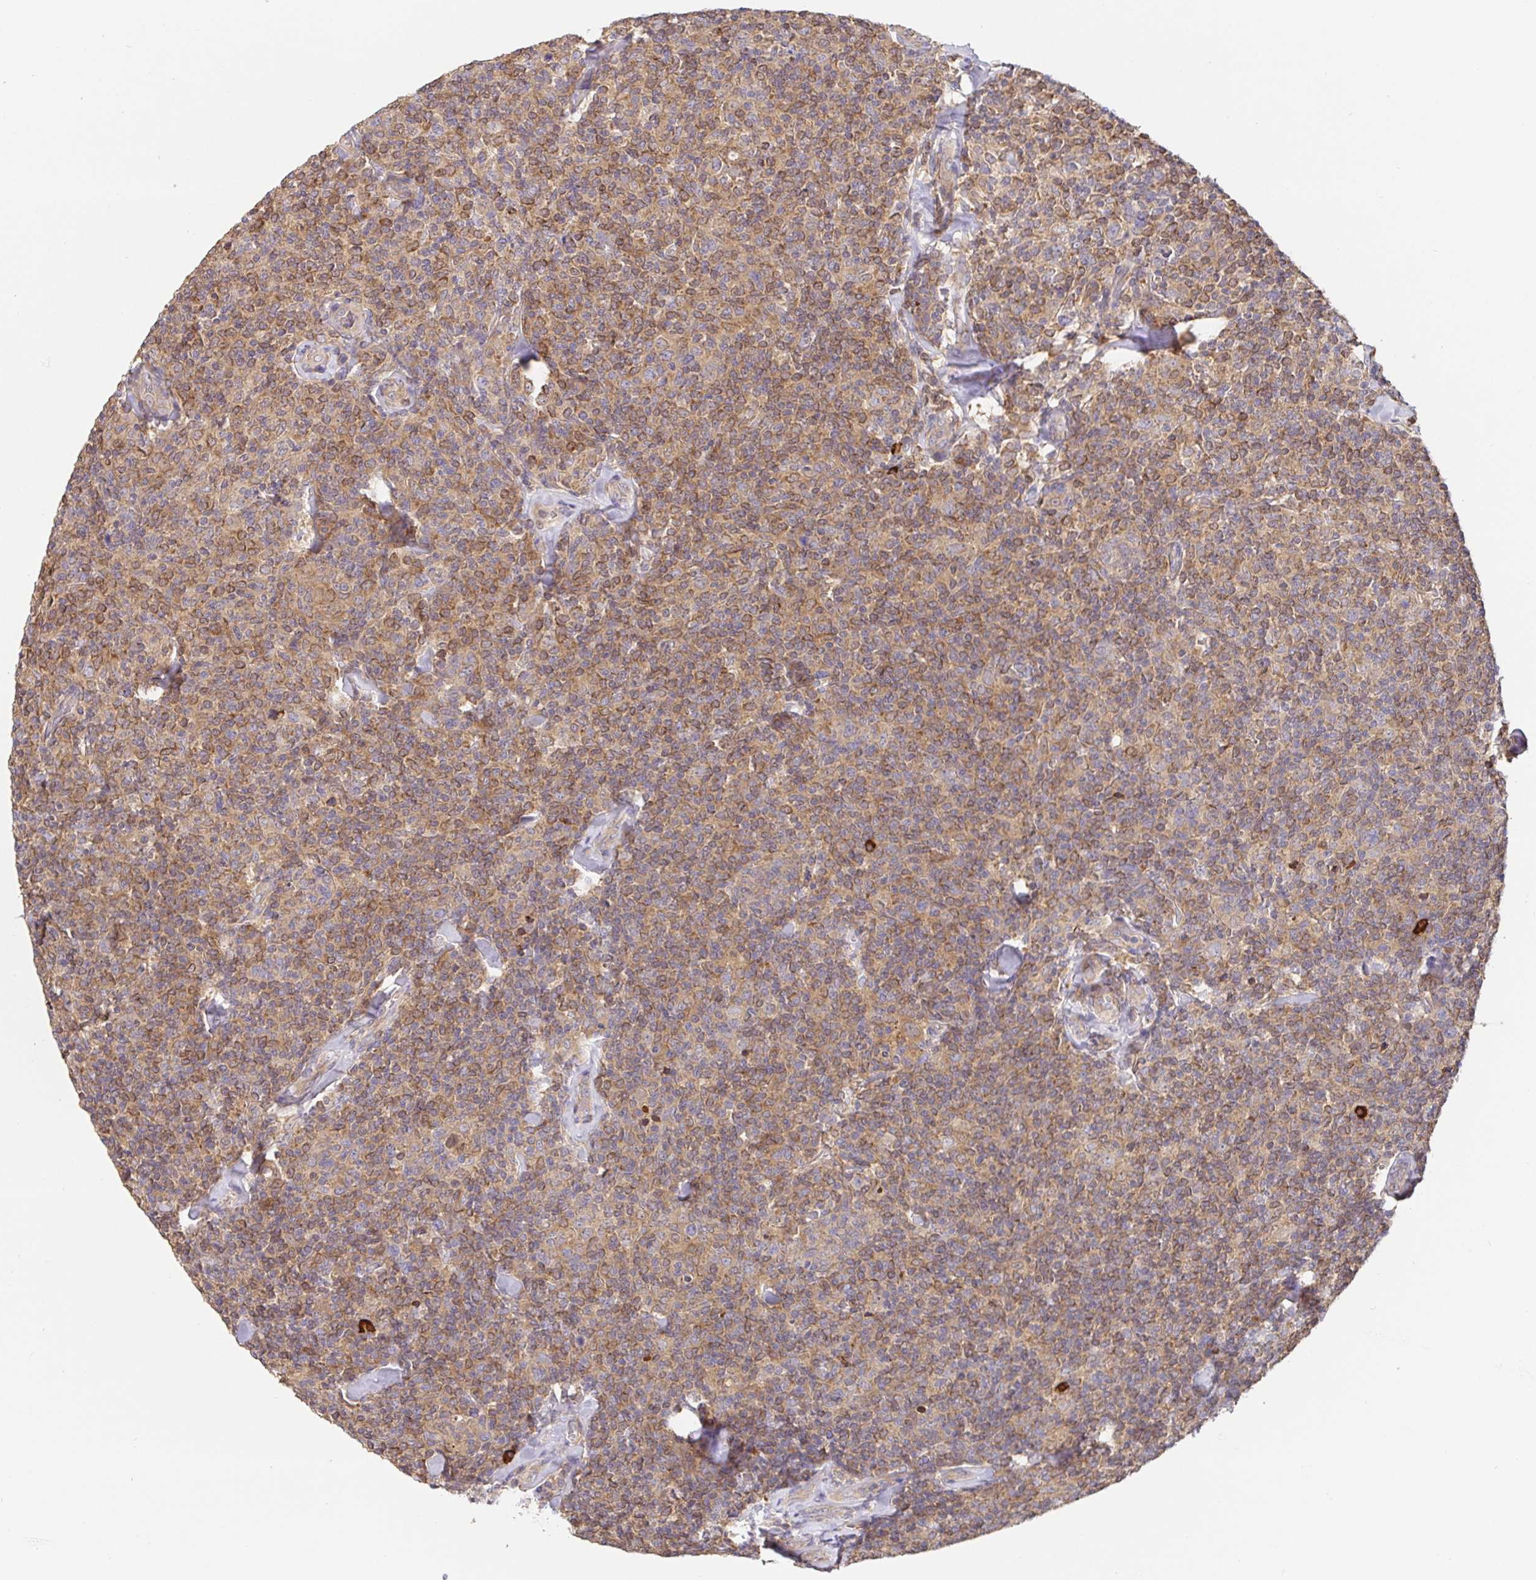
{"staining": {"intensity": "moderate", "quantity": ">75%", "location": "cytoplasmic/membranous"}, "tissue": "lymphoma", "cell_type": "Tumor cells", "image_type": "cancer", "snomed": [{"axis": "morphology", "description": "Malignant lymphoma, non-Hodgkin's type, Low grade"}, {"axis": "topography", "description": "Lymph node"}], "caption": "Moderate cytoplasmic/membranous expression for a protein is appreciated in about >75% of tumor cells of low-grade malignant lymphoma, non-Hodgkin's type using IHC.", "gene": "HAGH", "patient": {"sex": "female", "age": 56}}